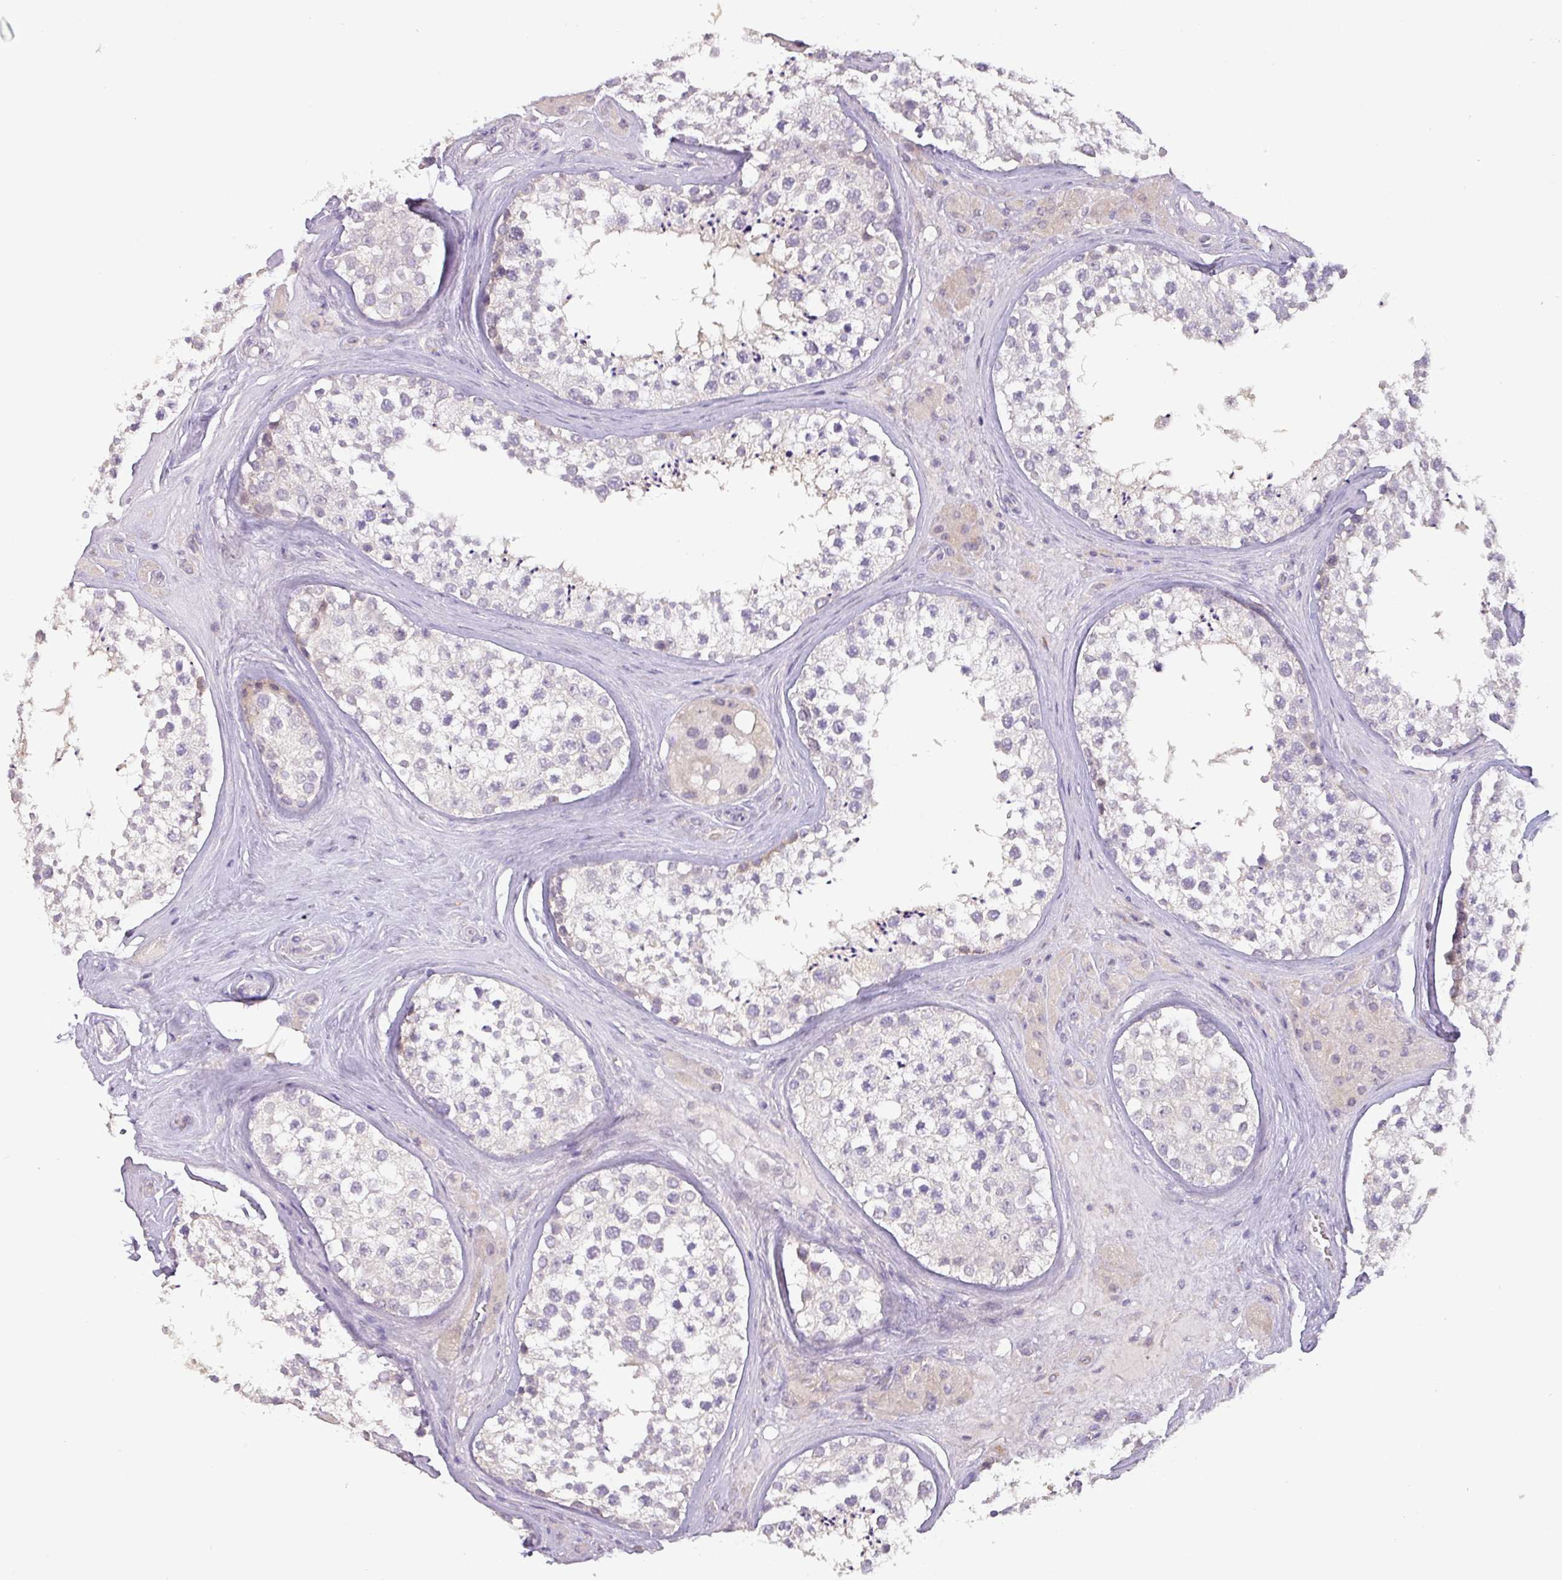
{"staining": {"intensity": "weak", "quantity": "<25%", "location": "cytoplasmic/membranous"}, "tissue": "testis", "cell_type": "Cells in seminiferous ducts", "image_type": "normal", "snomed": [{"axis": "morphology", "description": "Normal tissue, NOS"}, {"axis": "topography", "description": "Testis"}], "caption": "Immunohistochemistry histopathology image of benign human testis stained for a protein (brown), which exhibits no staining in cells in seminiferous ducts.", "gene": "DRD5", "patient": {"sex": "male", "age": 46}}